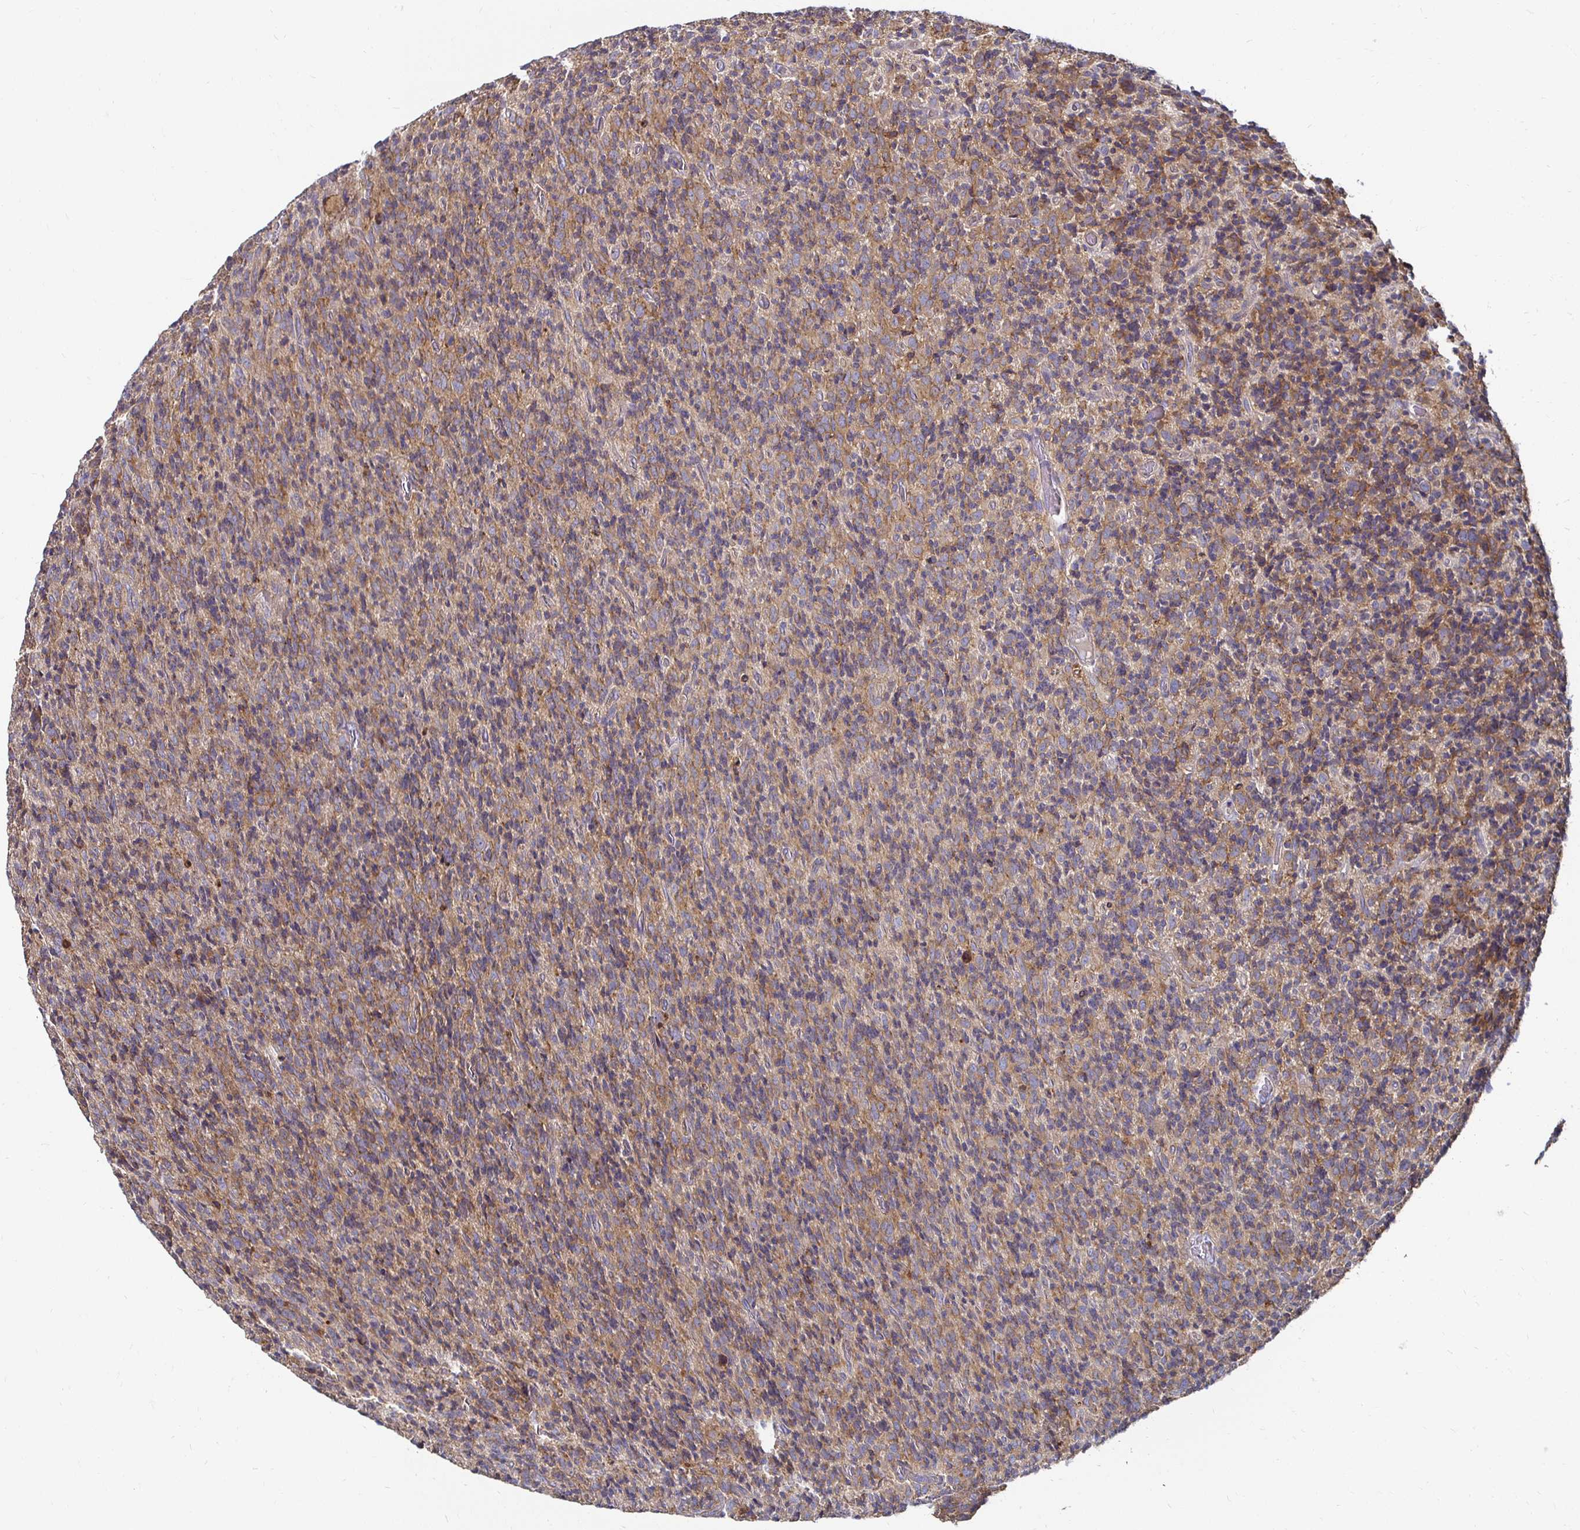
{"staining": {"intensity": "weak", "quantity": ">75%", "location": "cytoplasmic/membranous"}, "tissue": "glioma", "cell_type": "Tumor cells", "image_type": "cancer", "snomed": [{"axis": "morphology", "description": "Glioma, malignant, High grade"}, {"axis": "topography", "description": "Brain"}], "caption": "This is a photomicrograph of immunohistochemistry staining of glioma, which shows weak expression in the cytoplasmic/membranous of tumor cells.", "gene": "NCSTN", "patient": {"sex": "male", "age": 76}}